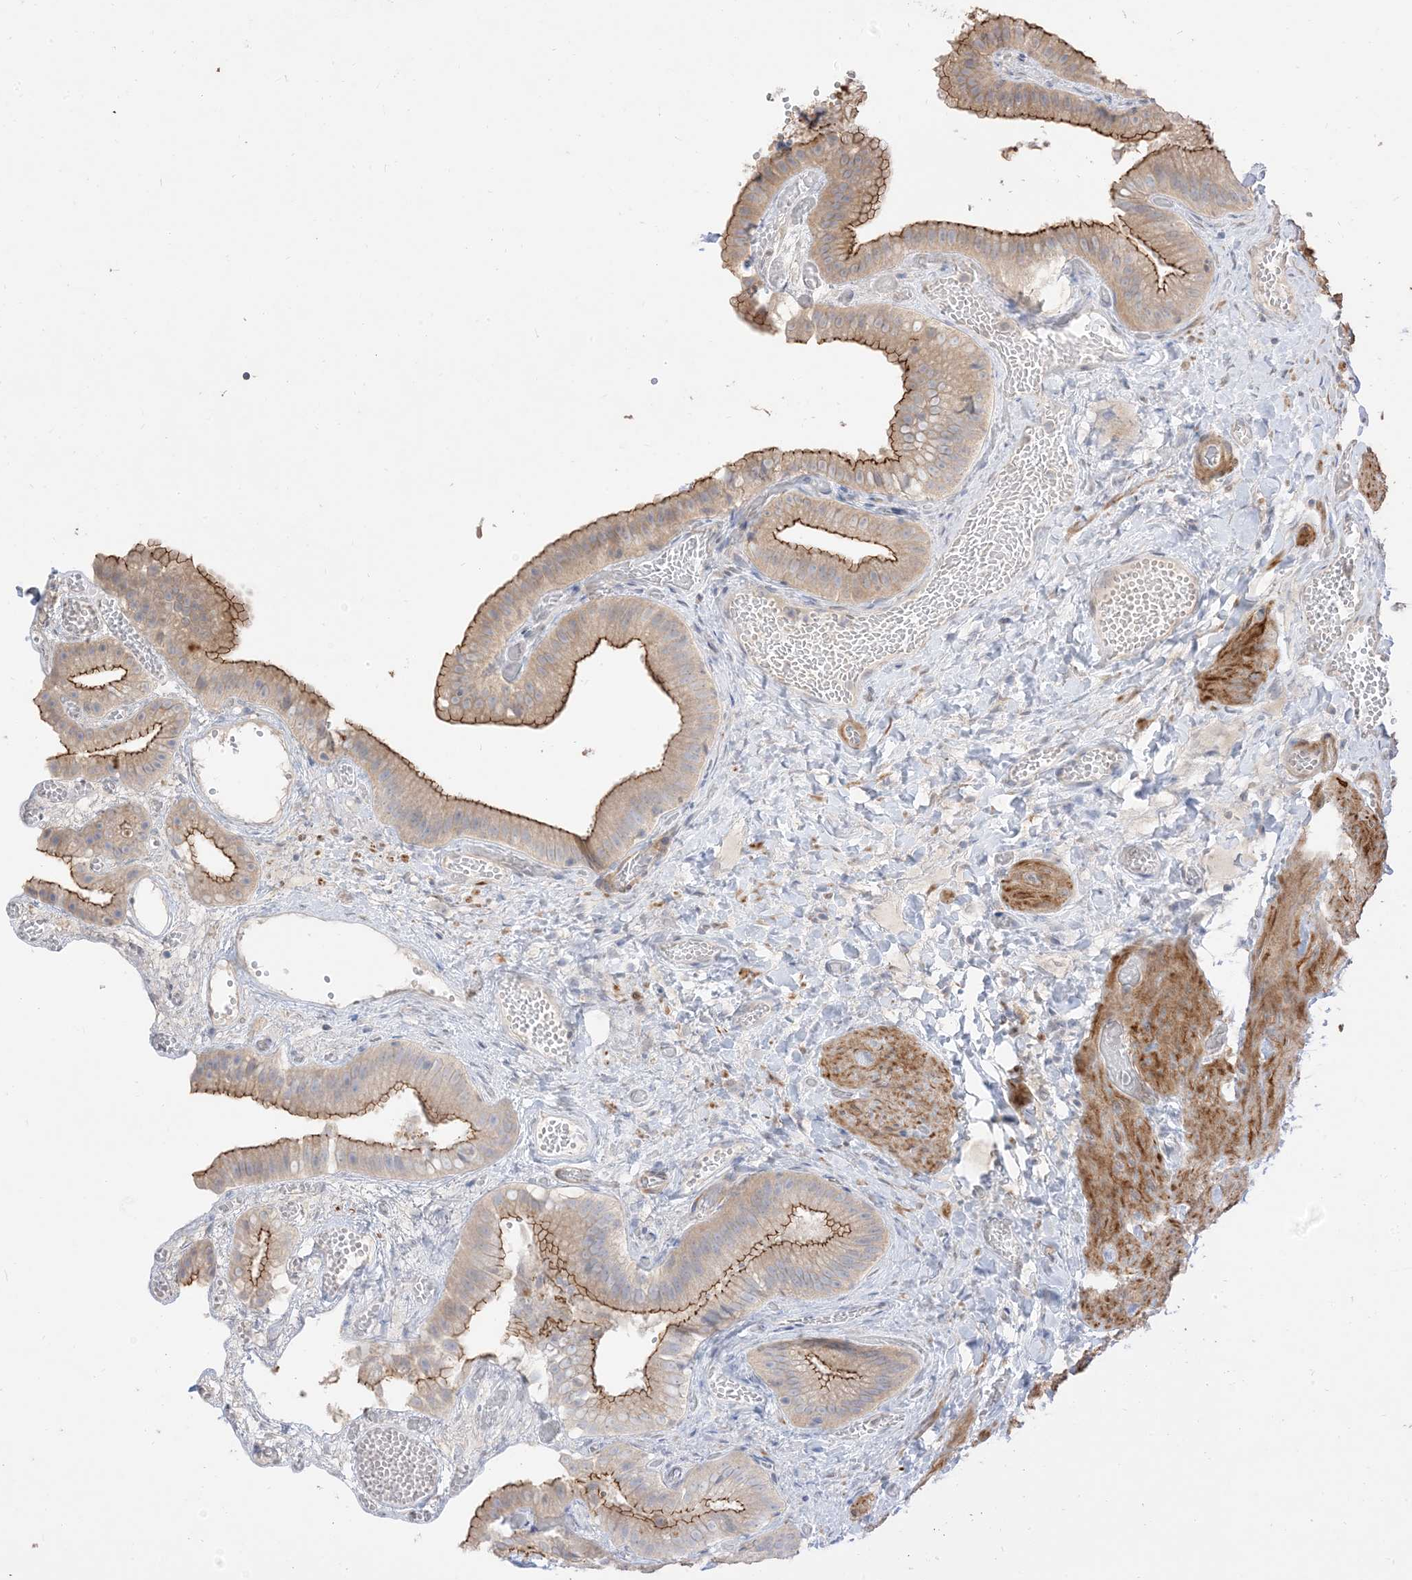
{"staining": {"intensity": "moderate", "quantity": "25%-75%", "location": "cytoplasmic/membranous"}, "tissue": "gallbladder", "cell_type": "Glandular cells", "image_type": "normal", "snomed": [{"axis": "morphology", "description": "Normal tissue, NOS"}, {"axis": "topography", "description": "Gallbladder"}], "caption": "The histopathology image shows staining of normal gallbladder, revealing moderate cytoplasmic/membranous protein positivity (brown color) within glandular cells. (brown staining indicates protein expression, while blue staining denotes nuclei).", "gene": "RNF175", "patient": {"sex": "female", "age": 64}}